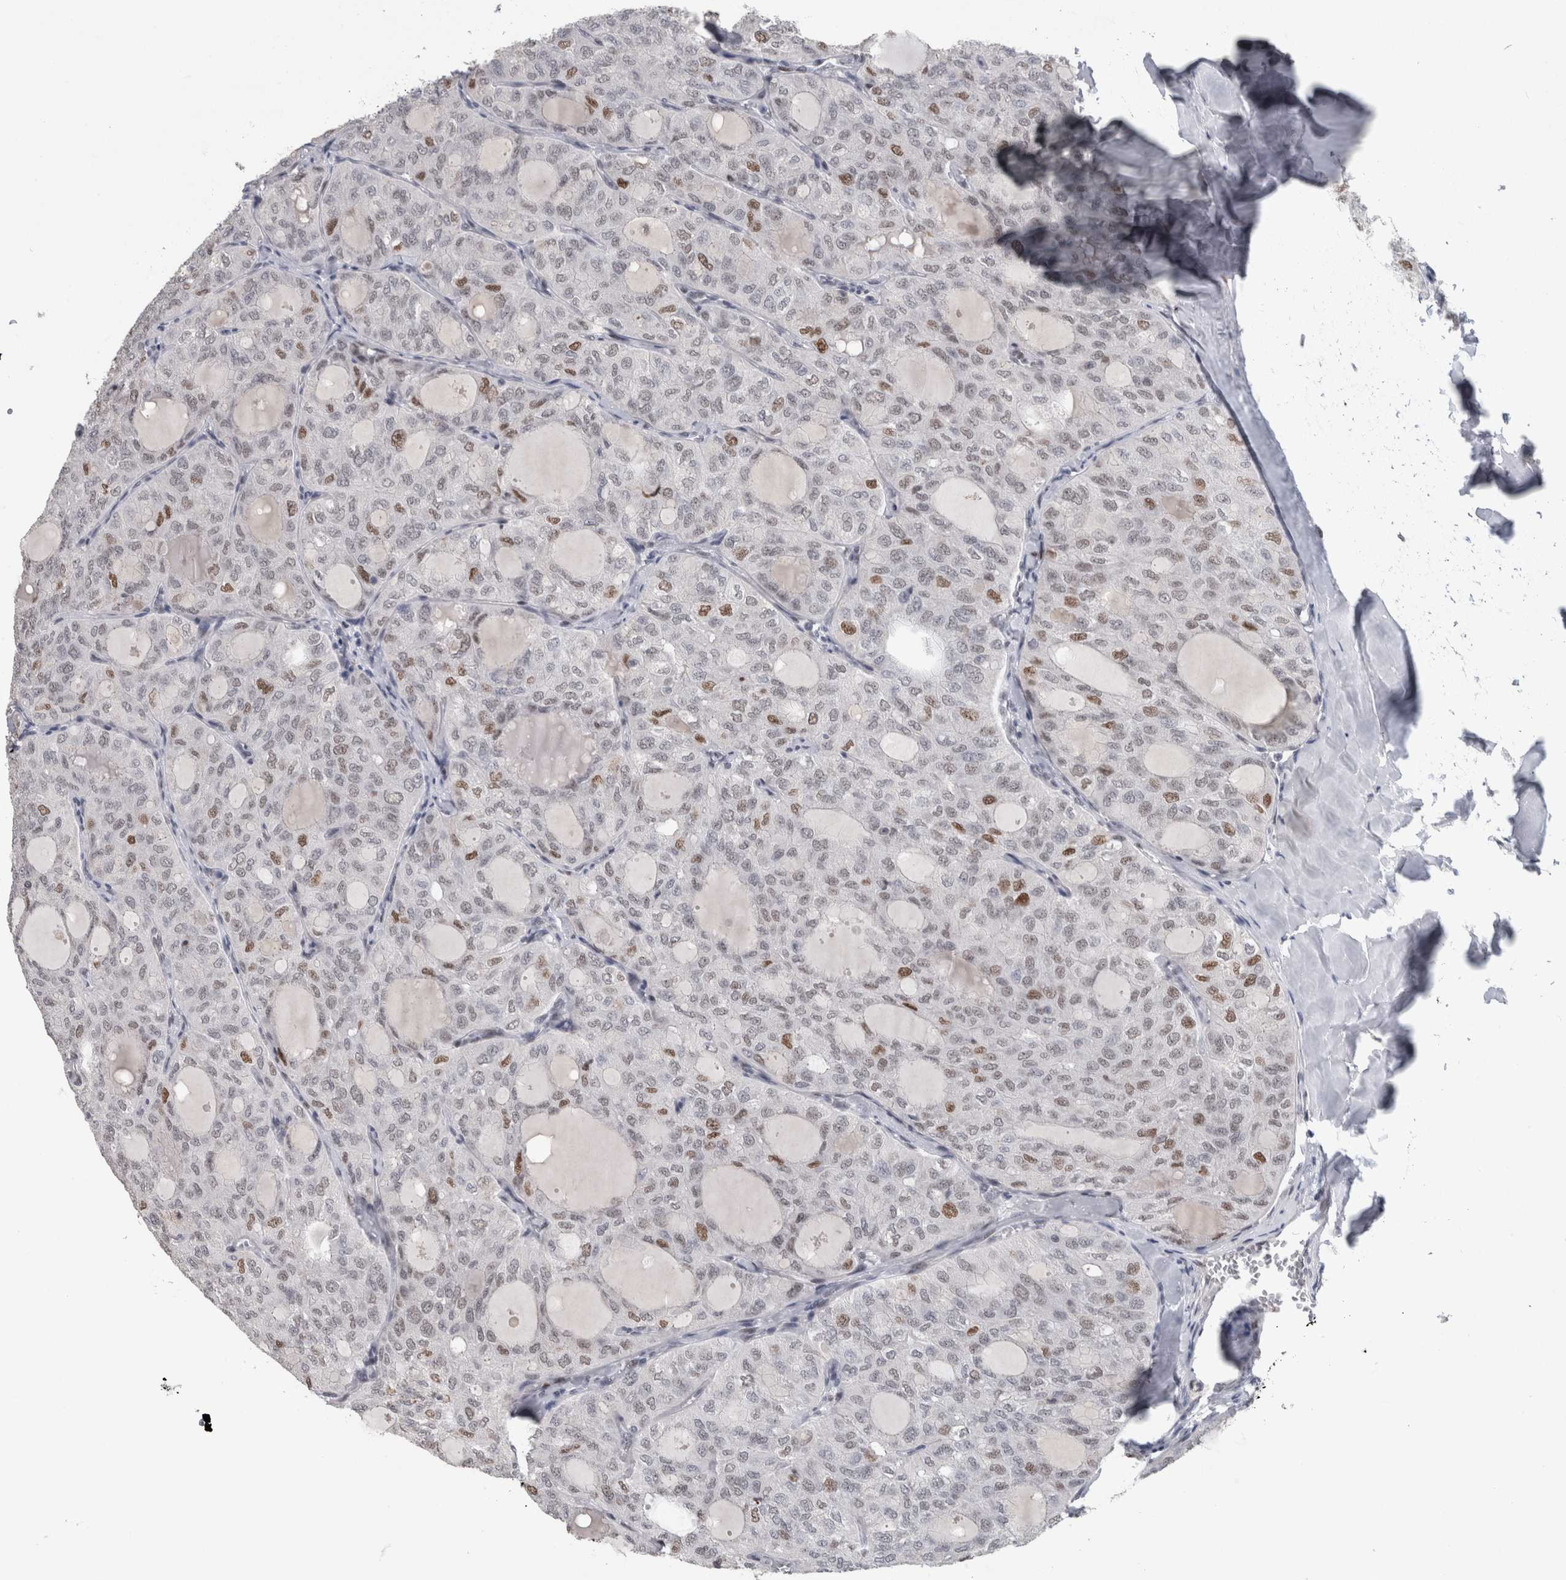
{"staining": {"intensity": "moderate", "quantity": "<25%", "location": "nuclear"}, "tissue": "thyroid cancer", "cell_type": "Tumor cells", "image_type": "cancer", "snomed": [{"axis": "morphology", "description": "Follicular adenoma carcinoma, NOS"}, {"axis": "topography", "description": "Thyroid gland"}], "caption": "An immunohistochemistry micrograph of tumor tissue is shown. Protein staining in brown highlights moderate nuclear positivity in thyroid cancer (follicular adenoma carcinoma) within tumor cells. The staining is performed using DAB (3,3'-diaminobenzidine) brown chromogen to label protein expression. The nuclei are counter-stained blue using hematoxylin.", "gene": "POLD2", "patient": {"sex": "male", "age": 75}}